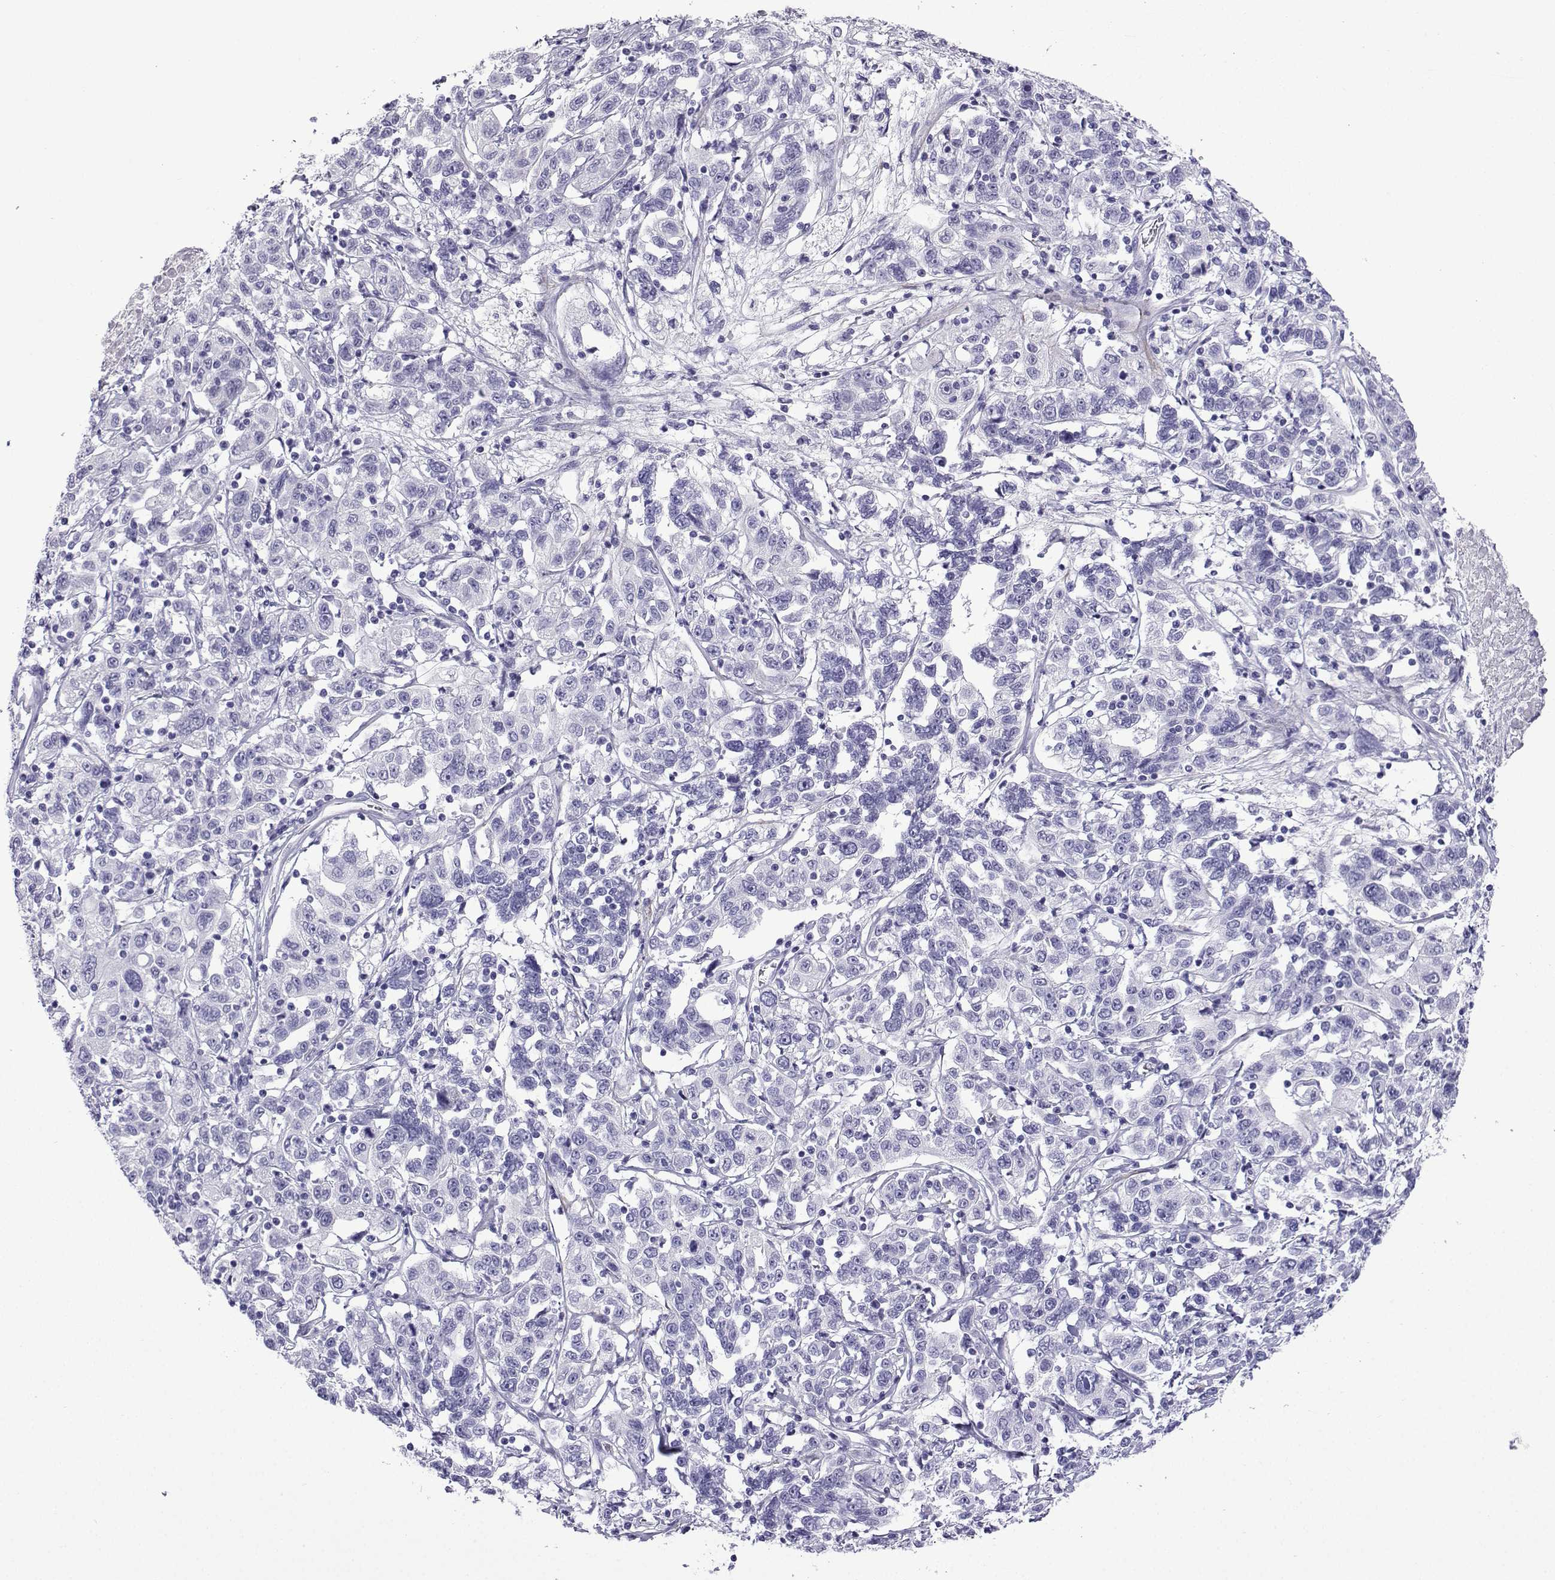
{"staining": {"intensity": "negative", "quantity": "none", "location": "none"}, "tissue": "liver cancer", "cell_type": "Tumor cells", "image_type": "cancer", "snomed": [{"axis": "morphology", "description": "Adenocarcinoma, NOS"}, {"axis": "morphology", "description": "Cholangiocarcinoma"}, {"axis": "topography", "description": "Liver"}], "caption": "This is a micrograph of immunohistochemistry (IHC) staining of liver cancer (adenocarcinoma), which shows no staining in tumor cells.", "gene": "KCNF1", "patient": {"sex": "male", "age": 64}}